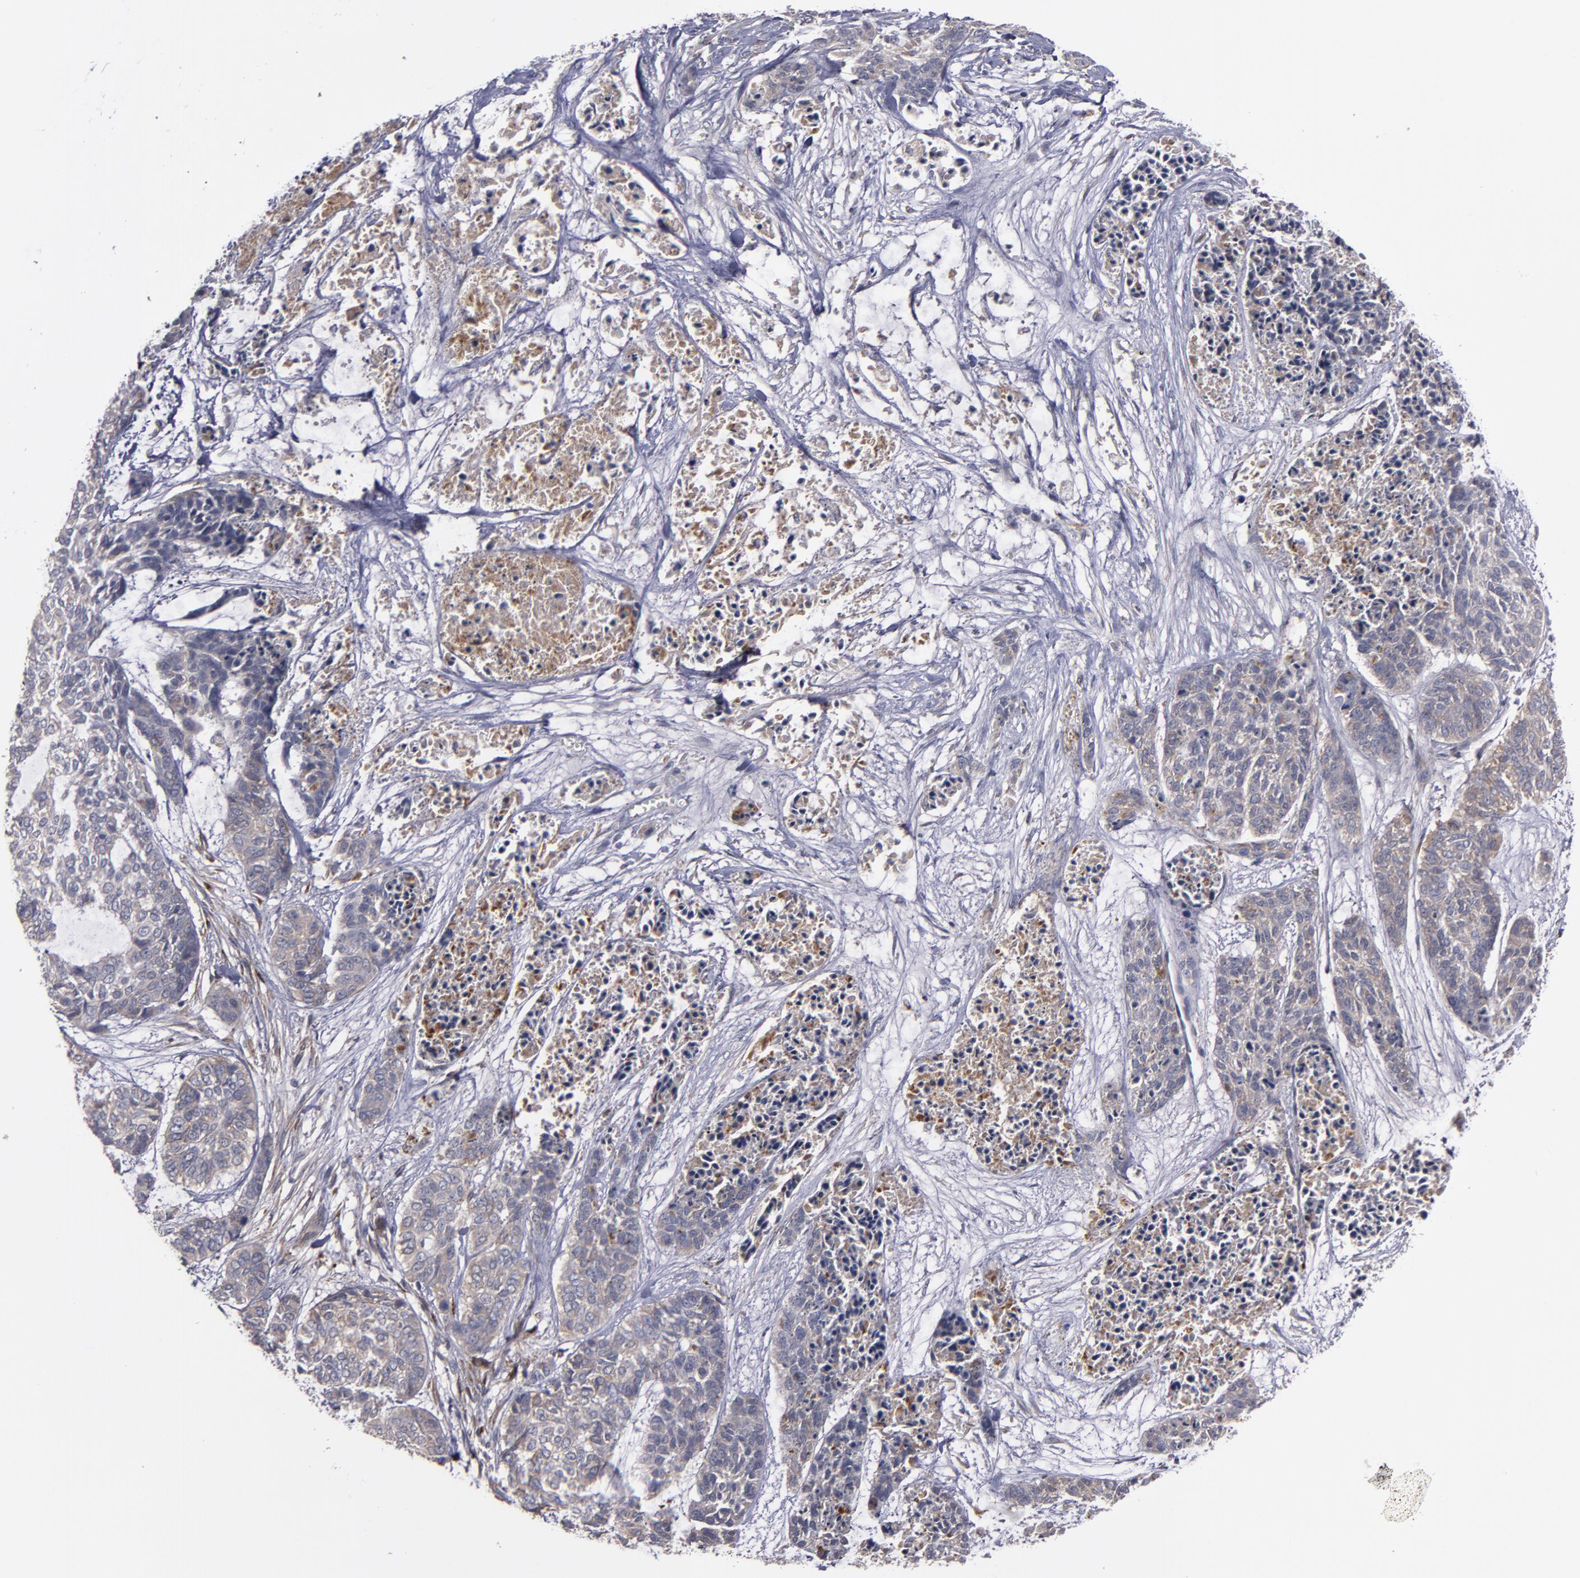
{"staining": {"intensity": "weak", "quantity": ">75%", "location": "cytoplasmic/membranous"}, "tissue": "skin cancer", "cell_type": "Tumor cells", "image_type": "cancer", "snomed": [{"axis": "morphology", "description": "Basal cell carcinoma"}, {"axis": "topography", "description": "Skin"}], "caption": "Tumor cells exhibit low levels of weak cytoplasmic/membranous expression in approximately >75% of cells in skin cancer.", "gene": "MMP11", "patient": {"sex": "female", "age": 64}}